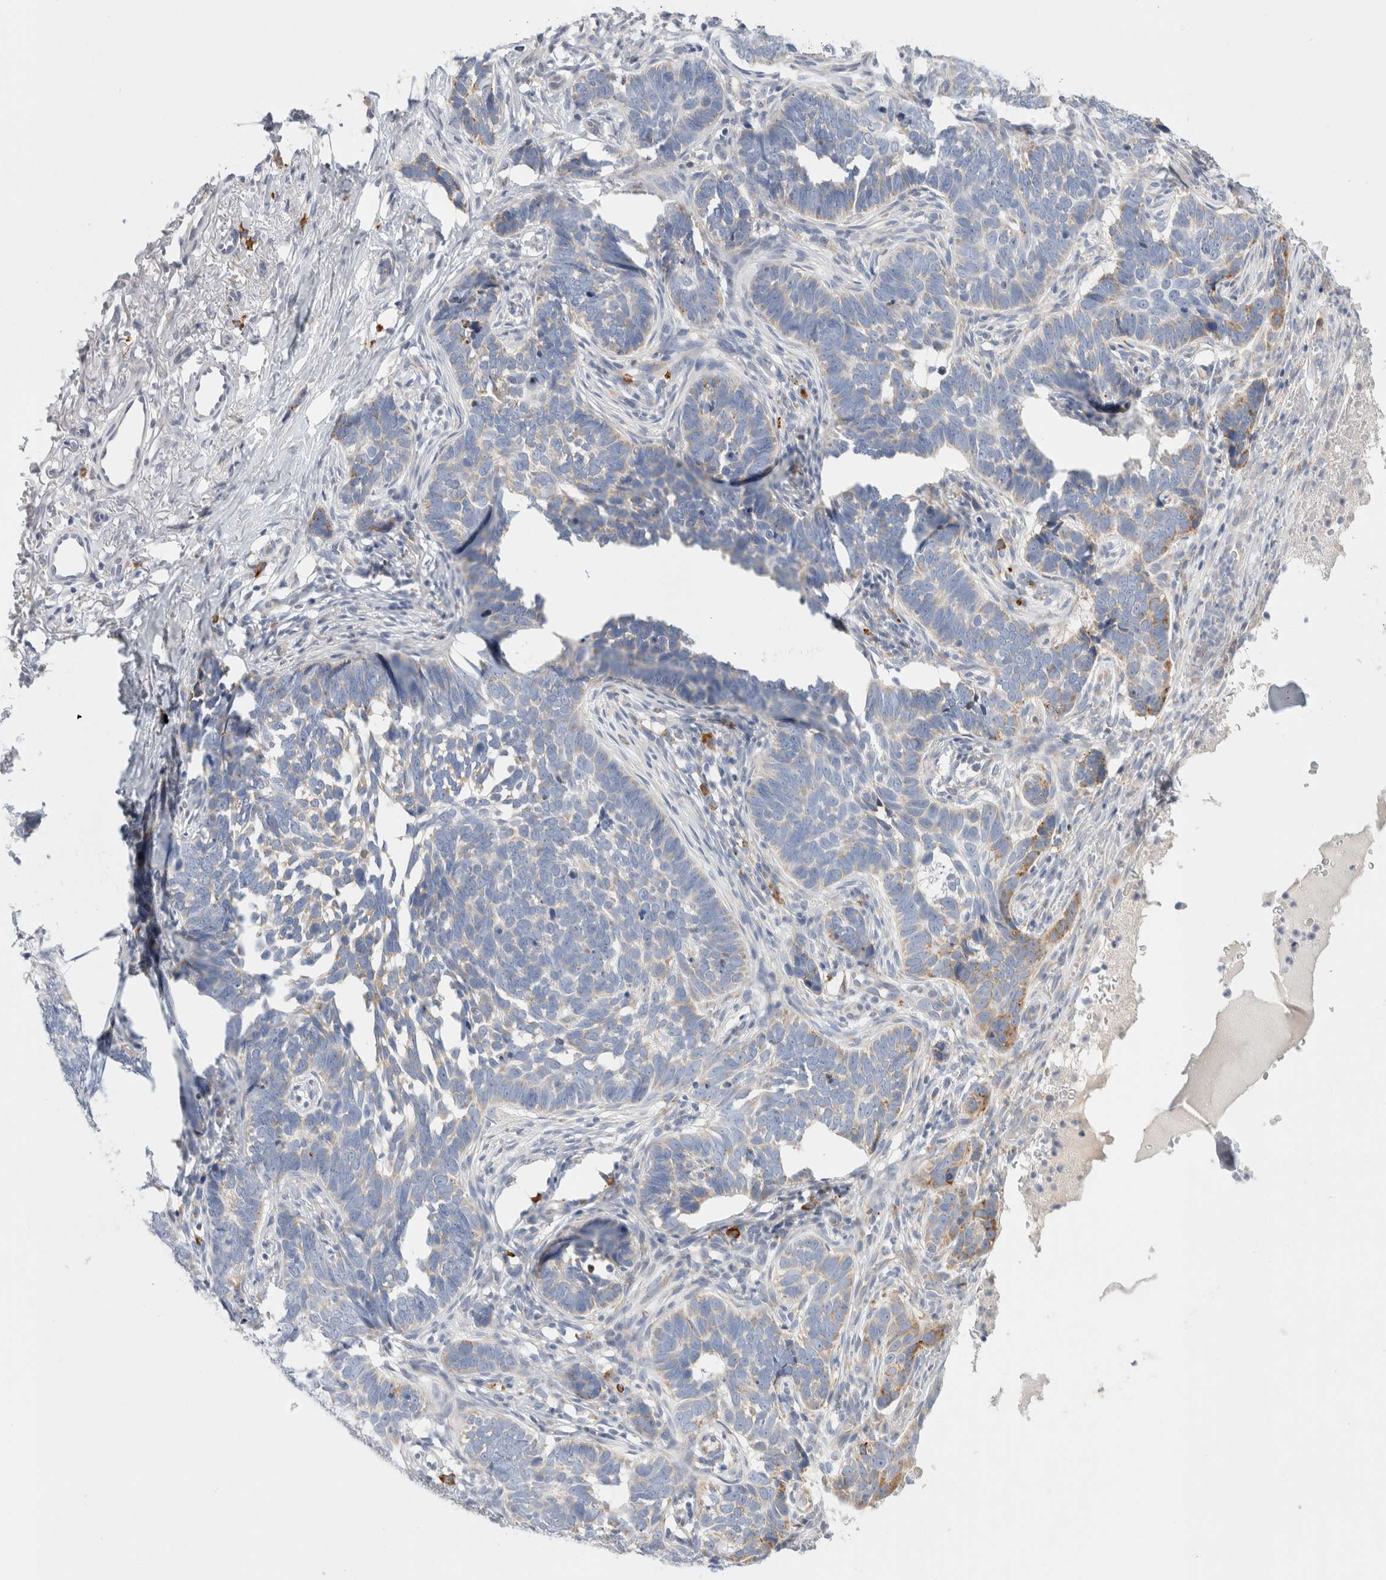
{"staining": {"intensity": "weak", "quantity": "<25%", "location": "cytoplasmic/membranous"}, "tissue": "skin cancer", "cell_type": "Tumor cells", "image_type": "cancer", "snomed": [{"axis": "morphology", "description": "Normal tissue, NOS"}, {"axis": "morphology", "description": "Basal cell carcinoma"}, {"axis": "topography", "description": "Skin"}], "caption": "Tumor cells show no significant protein positivity in skin cancer.", "gene": "CSK", "patient": {"sex": "male", "age": 77}}